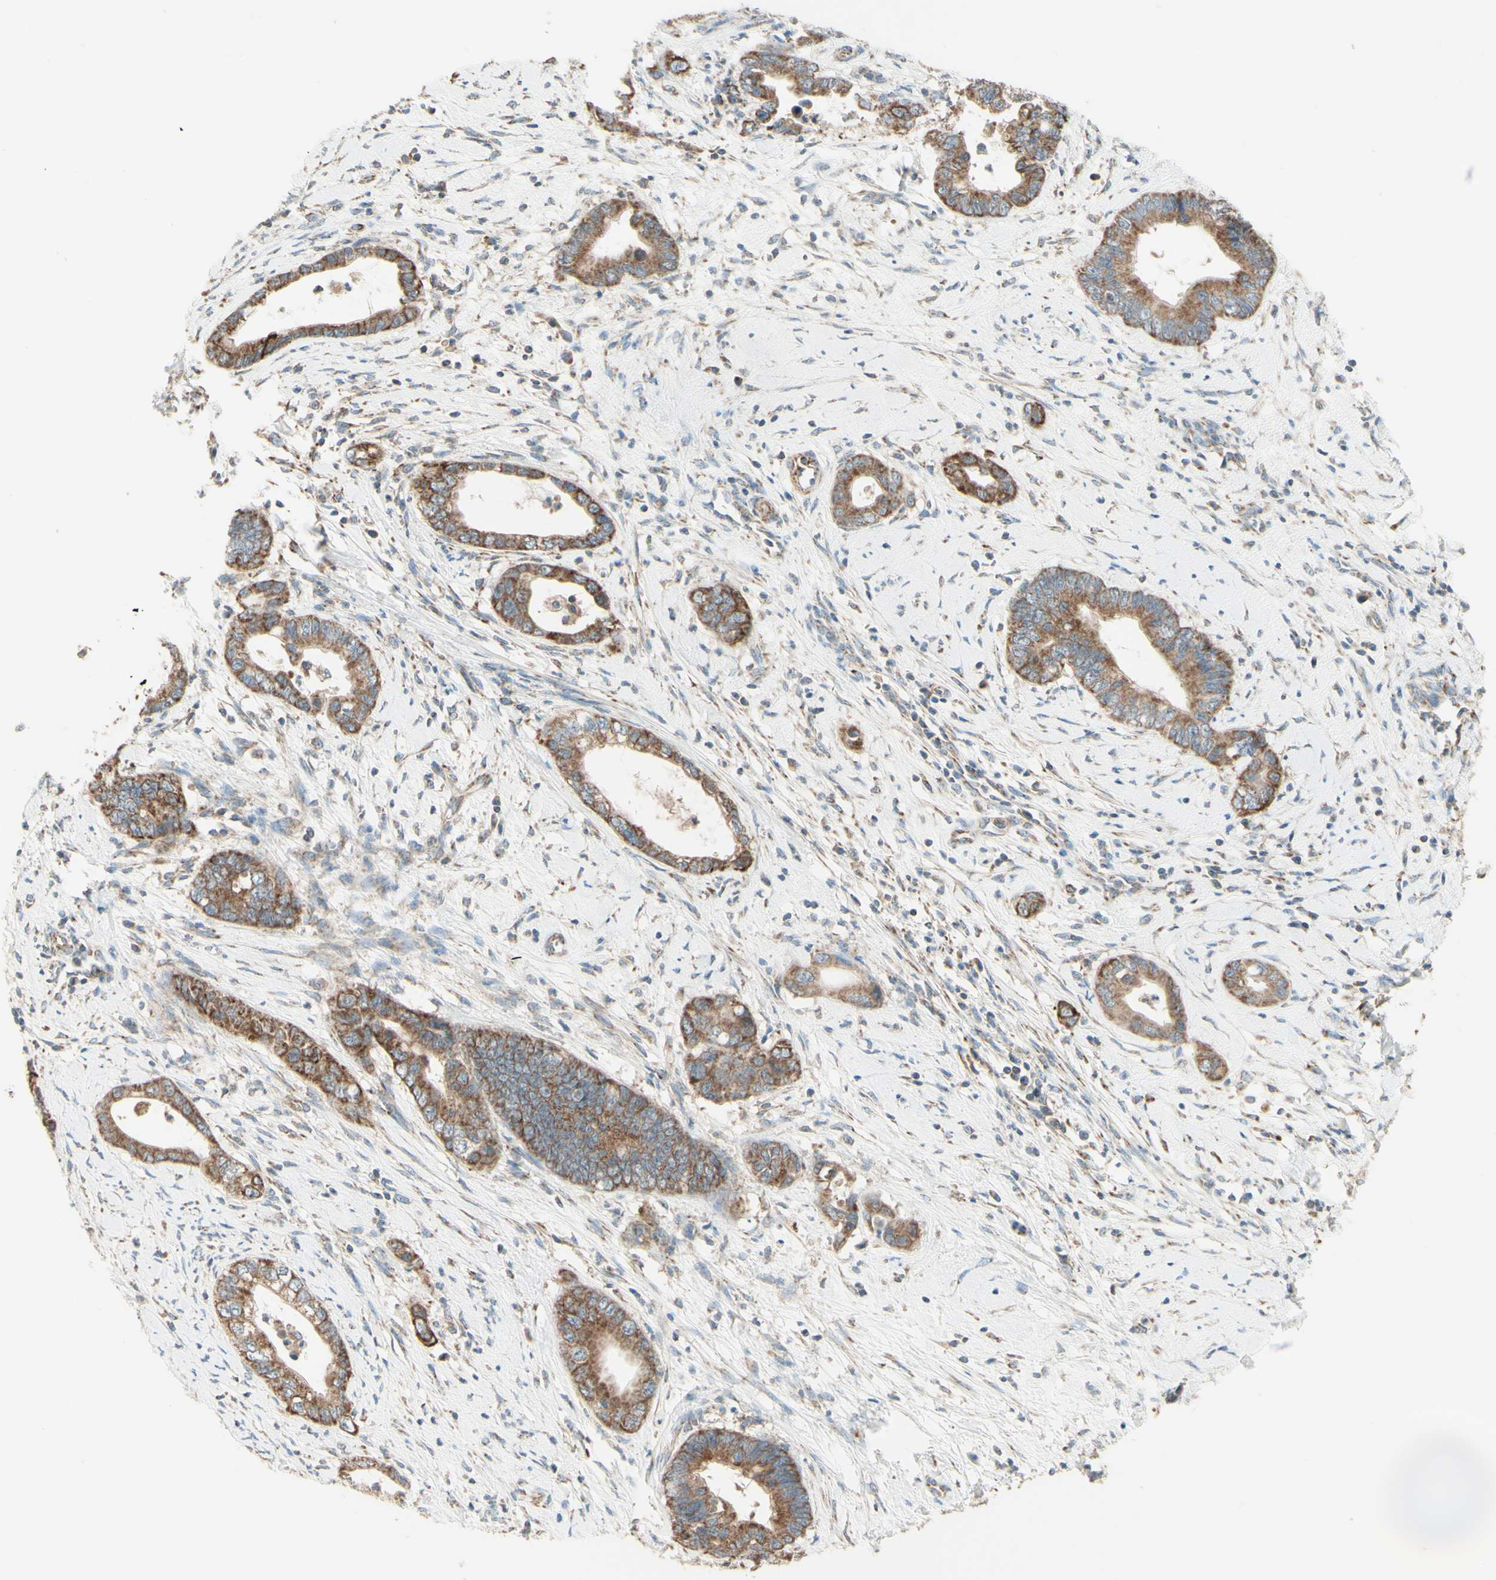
{"staining": {"intensity": "strong", "quantity": ">75%", "location": "cytoplasmic/membranous"}, "tissue": "cervical cancer", "cell_type": "Tumor cells", "image_type": "cancer", "snomed": [{"axis": "morphology", "description": "Adenocarcinoma, NOS"}, {"axis": "topography", "description": "Cervix"}], "caption": "The photomicrograph exhibits staining of cervical cancer (adenocarcinoma), revealing strong cytoplasmic/membranous protein positivity (brown color) within tumor cells.", "gene": "ARMC10", "patient": {"sex": "female", "age": 44}}